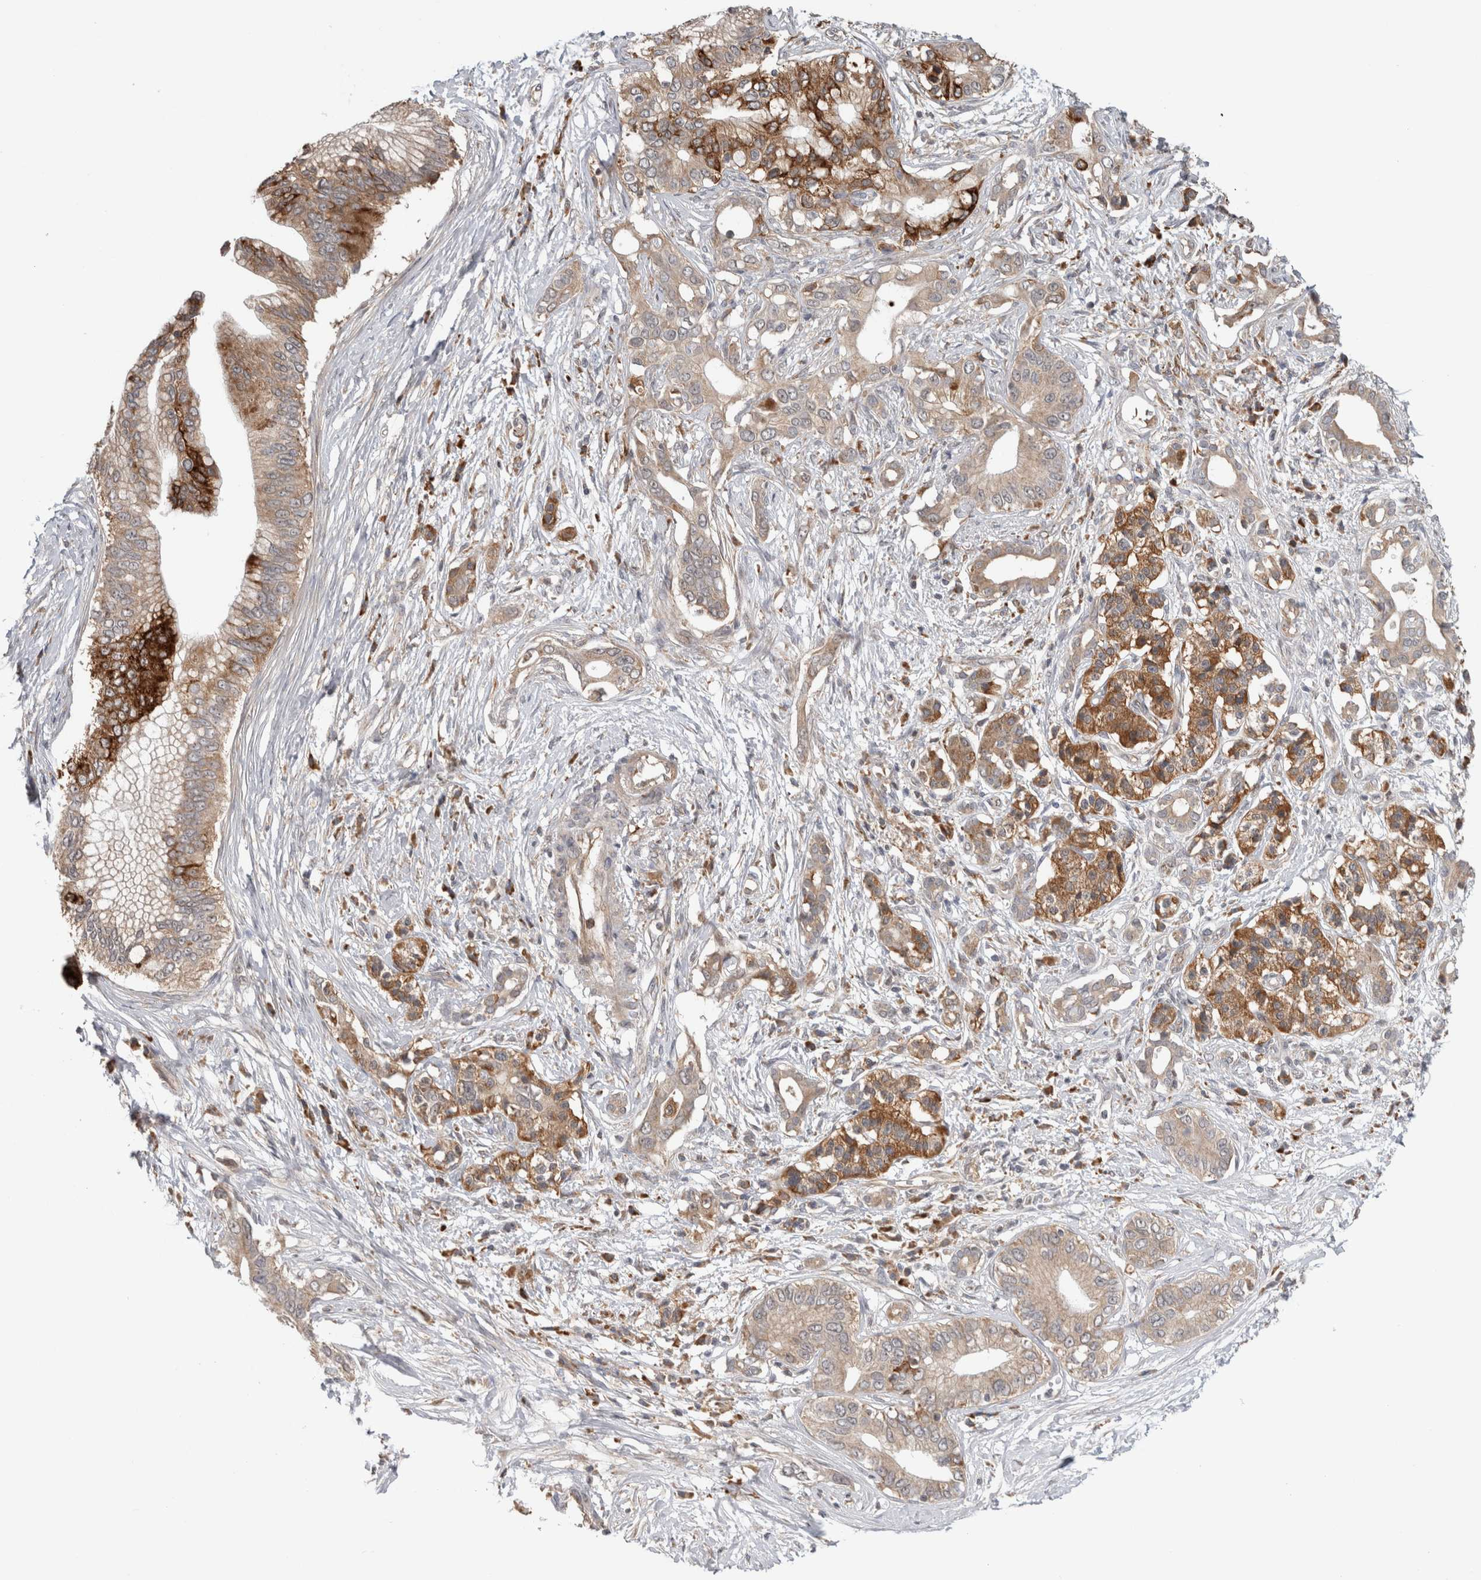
{"staining": {"intensity": "strong", "quantity": "25%-75%", "location": "cytoplasmic/membranous"}, "tissue": "pancreatic cancer", "cell_type": "Tumor cells", "image_type": "cancer", "snomed": [{"axis": "morphology", "description": "Normal tissue, NOS"}, {"axis": "morphology", "description": "Adenocarcinoma, NOS"}, {"axis": "topography", "description": "Pancreas"}, {"axis": "topography", "description": "Peripheral nerve tissue"}], "caption": "Immunohistochemistry (IHC) of adenocarcinoma (pancreatic) demonstrates high levels of strong cytoplasmic/membranous expression in about 25%-75% of tumor cells.", "gene": "ADGRL3", "patient": {"sex": "male", "age": 59}}